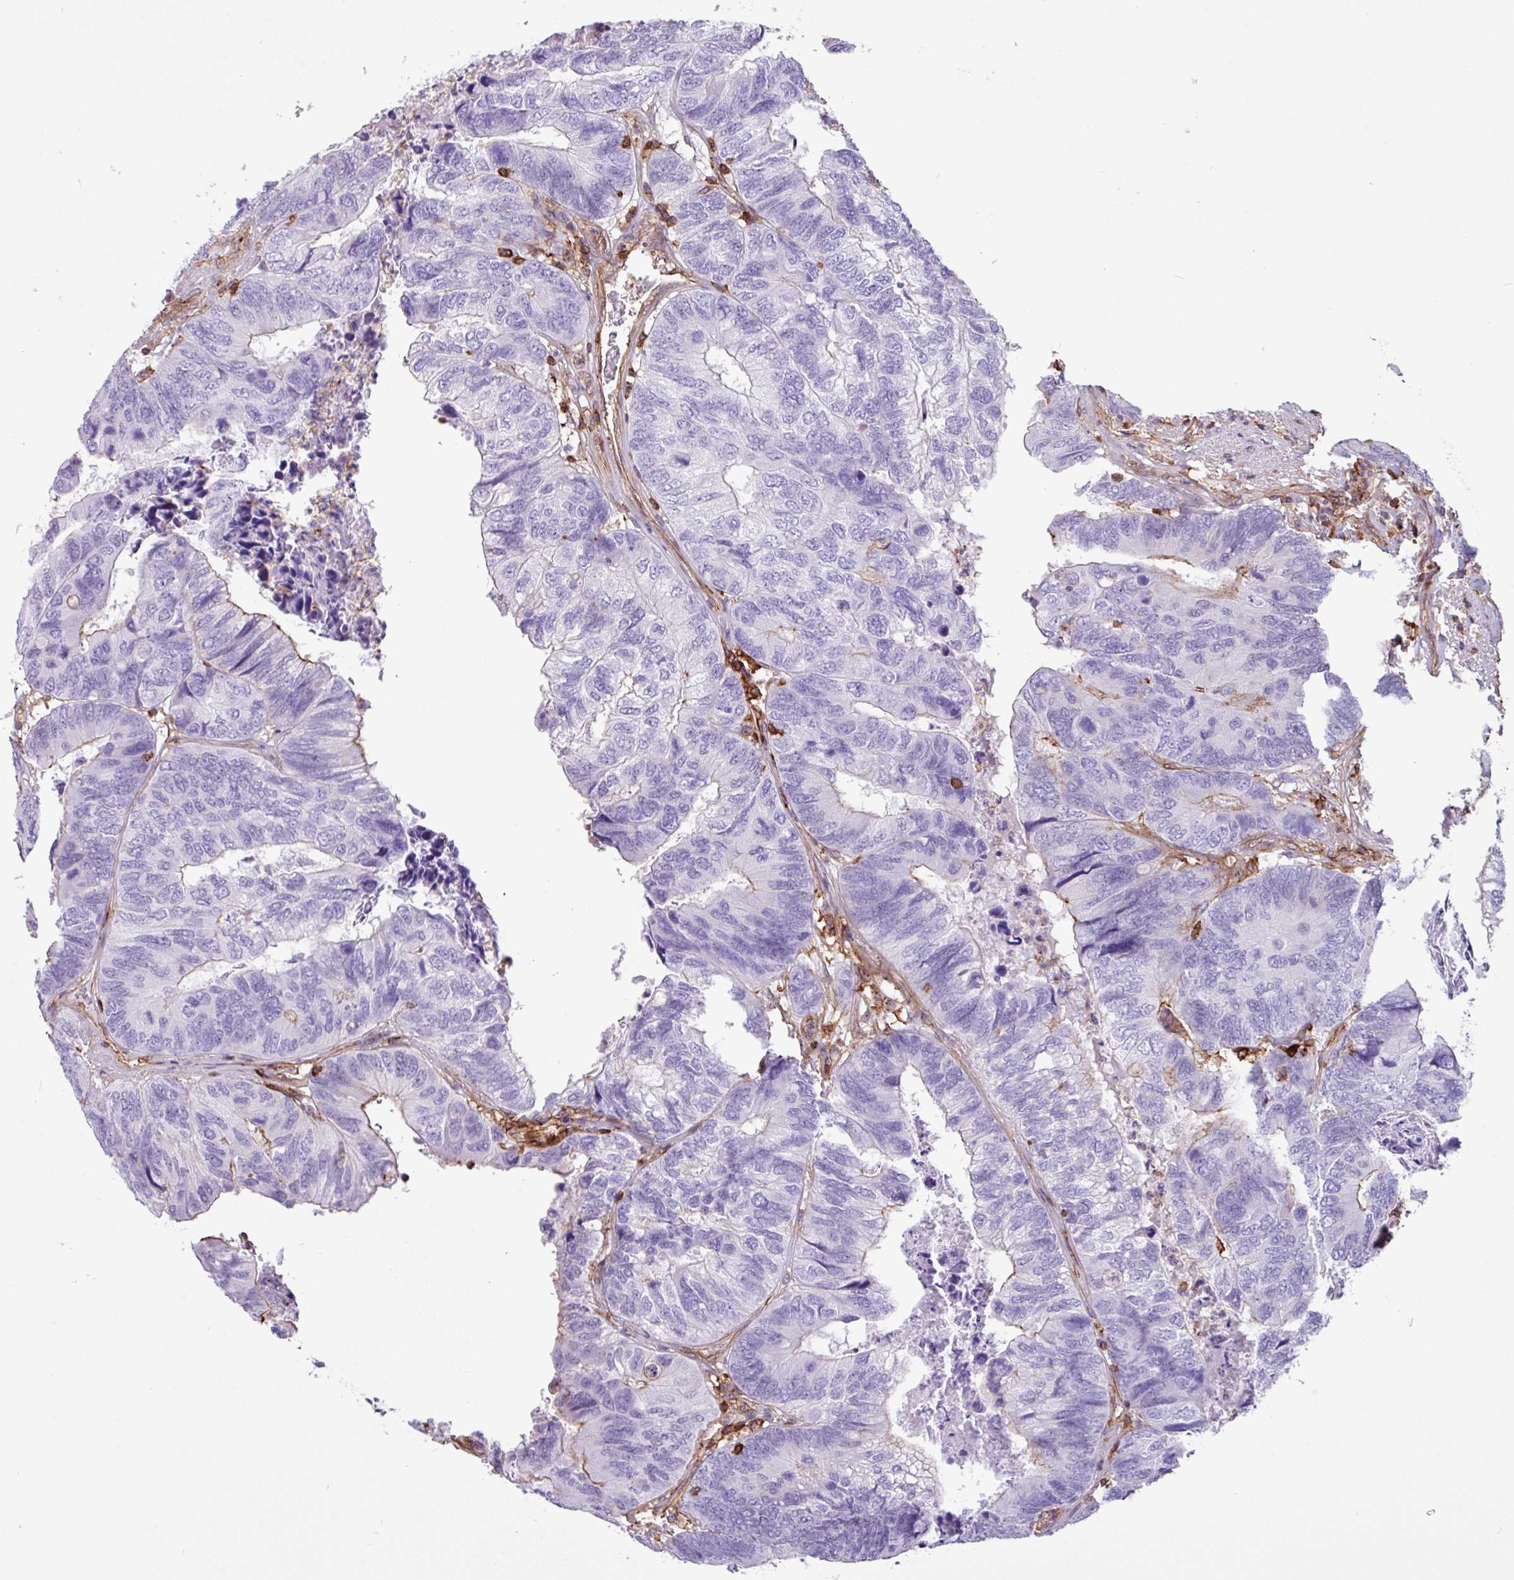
{"staining": {"intensity": "negative", "quantity": "none", "location": "none"}, "tissue": "colorectal cancer", "cell_type": "Tumor cells", "image_type": "cancer", "snomed": [{"axis": "morphology", "description": "Adenocarcinoma, NOS"}, {"axis": "topography", "description": "Colon"}], "caption": "DAB immunohistochemical staining of human colorectal adenocarcinoma exhibits no significant expression in tumor cells.", "gene": "PPP1R18", "patient": {"sex": "female", "age": 67}}